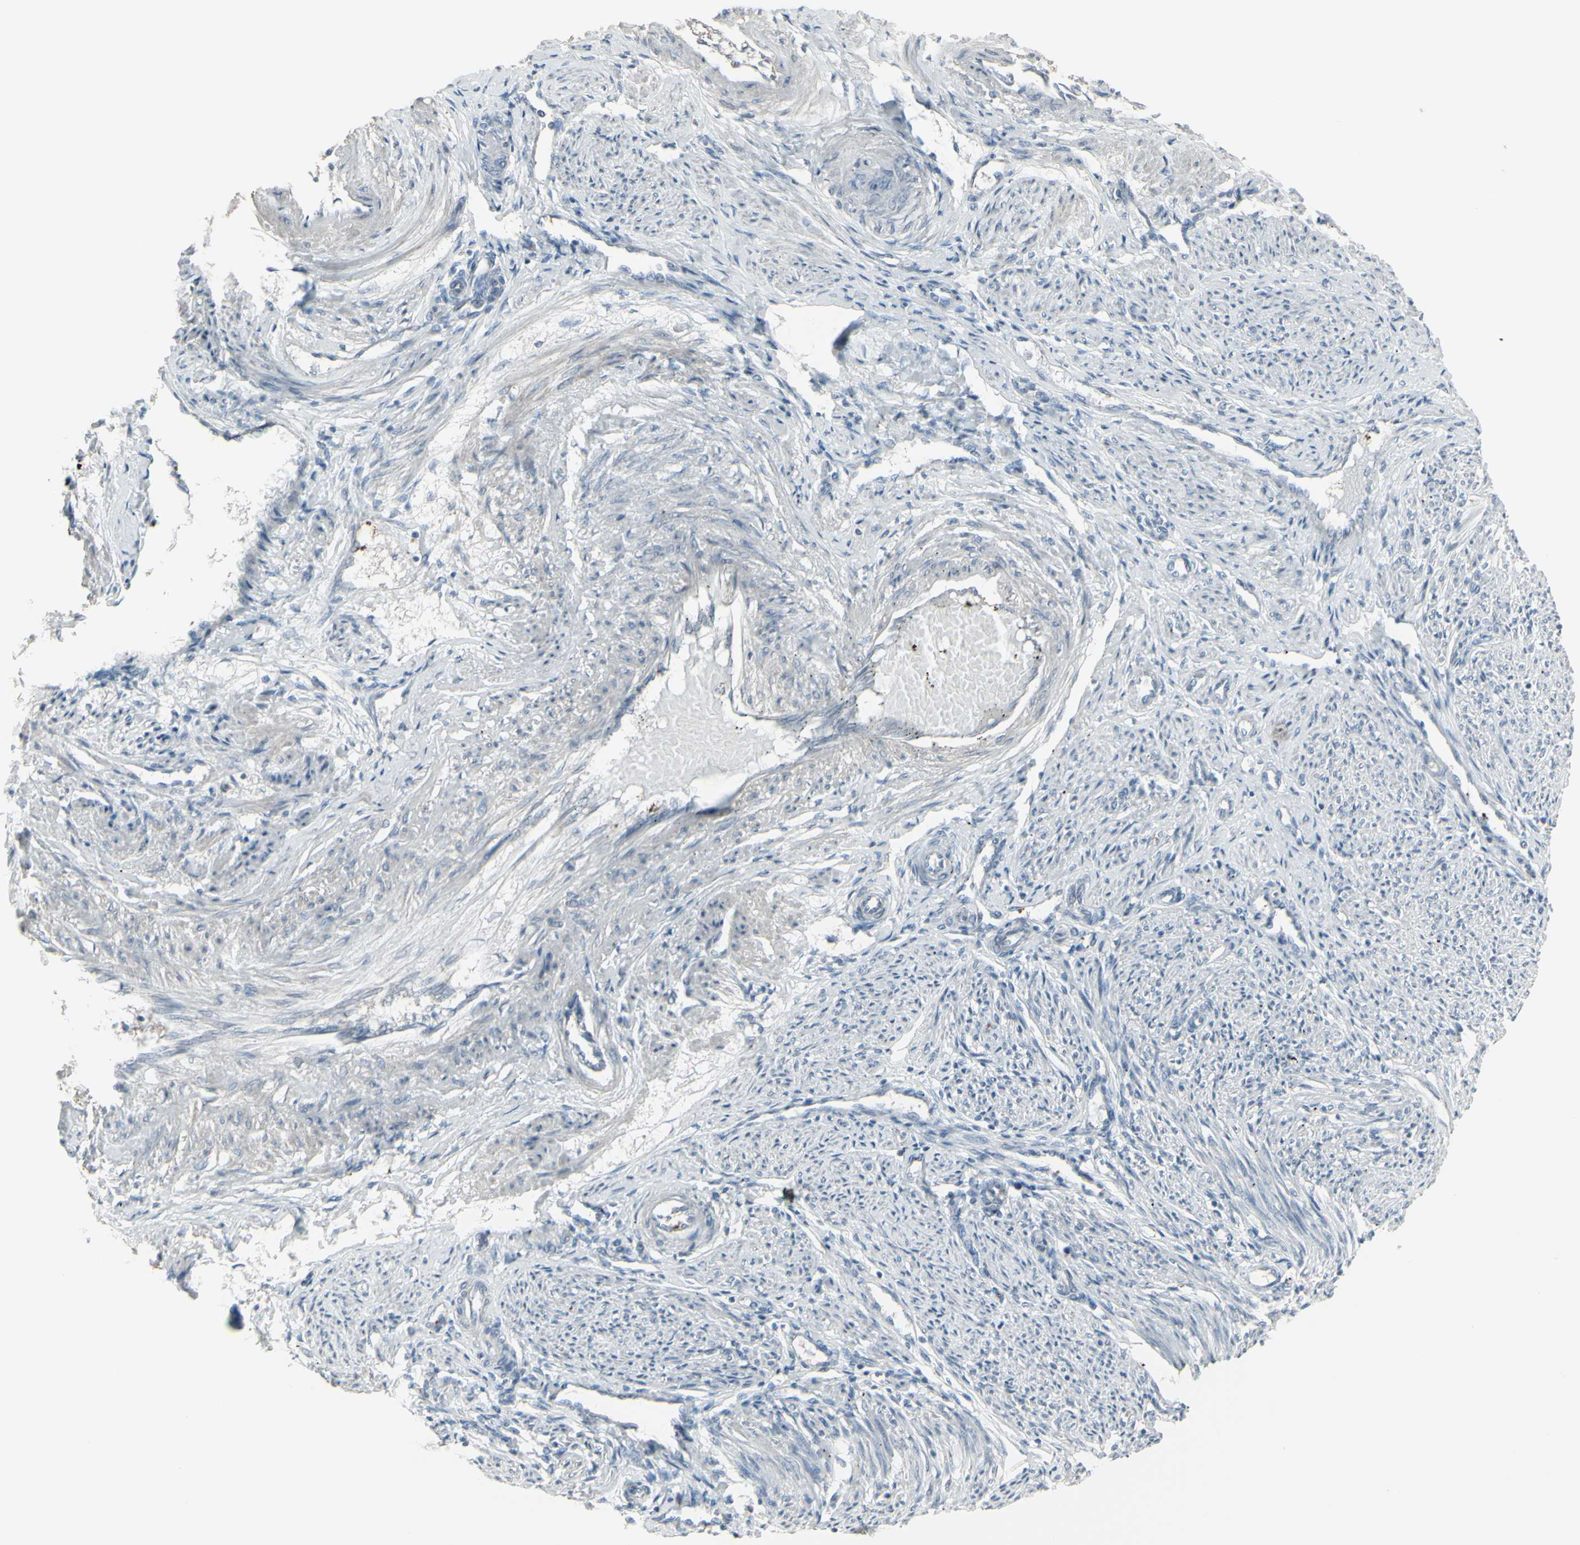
{"staining": {"intensity": "negative", "quantity": "none", "location": "none"}, "tissue": "endometrium", "cell_type": "Cells in endometrial stroma", "image_type": "normal", "snomed": [{"axis": "morphology", "description": "Normal tissue, NOS"}, {"axis": "topography", "description": "Endometrium"}], "caption": "Micrograph shows no protein expression in cells in endometrial stroma of normal endometrium.", "gene": "CD79B", "patient": {"sex": "female", "age": 42}}